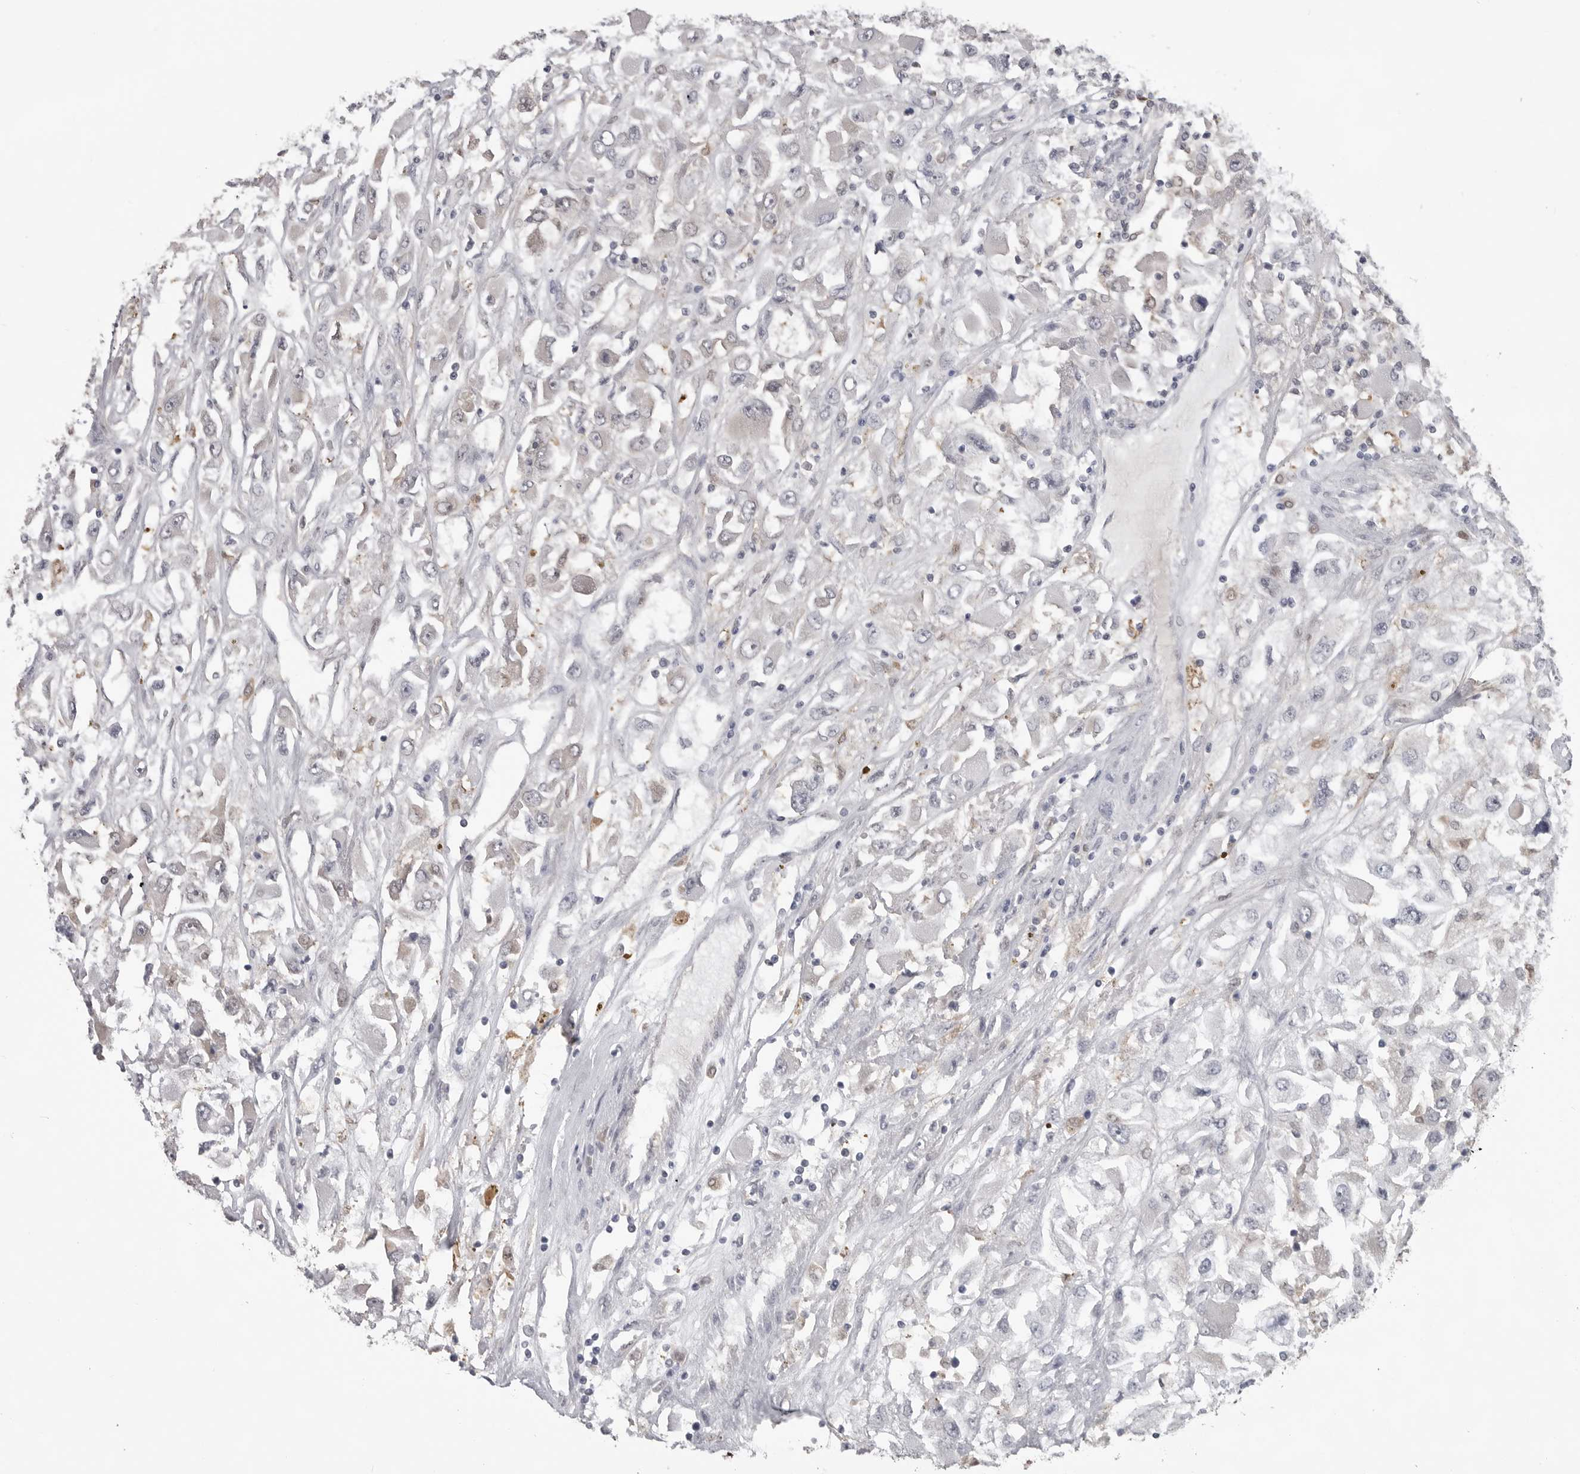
{"staining": {"intensity": "weak", "quantity": "<25%", "location": "cytoplasmic/membranous"}, "tissue": "renal cancer", "cell_type": "Tumor cells", "image_type": "cancer", "snomed": [{"axis": "morphology", "description": "Adenocarcinoma, NOS"}, {"axis": "topography", "description": "Kidney"}], "caption": "Protein analysis of renal cancer (adenocarcinoma) exhibits no significant staining in tumor cells.", "gene": "PNPO", "patient": {"sex": "female", "age": 52}}